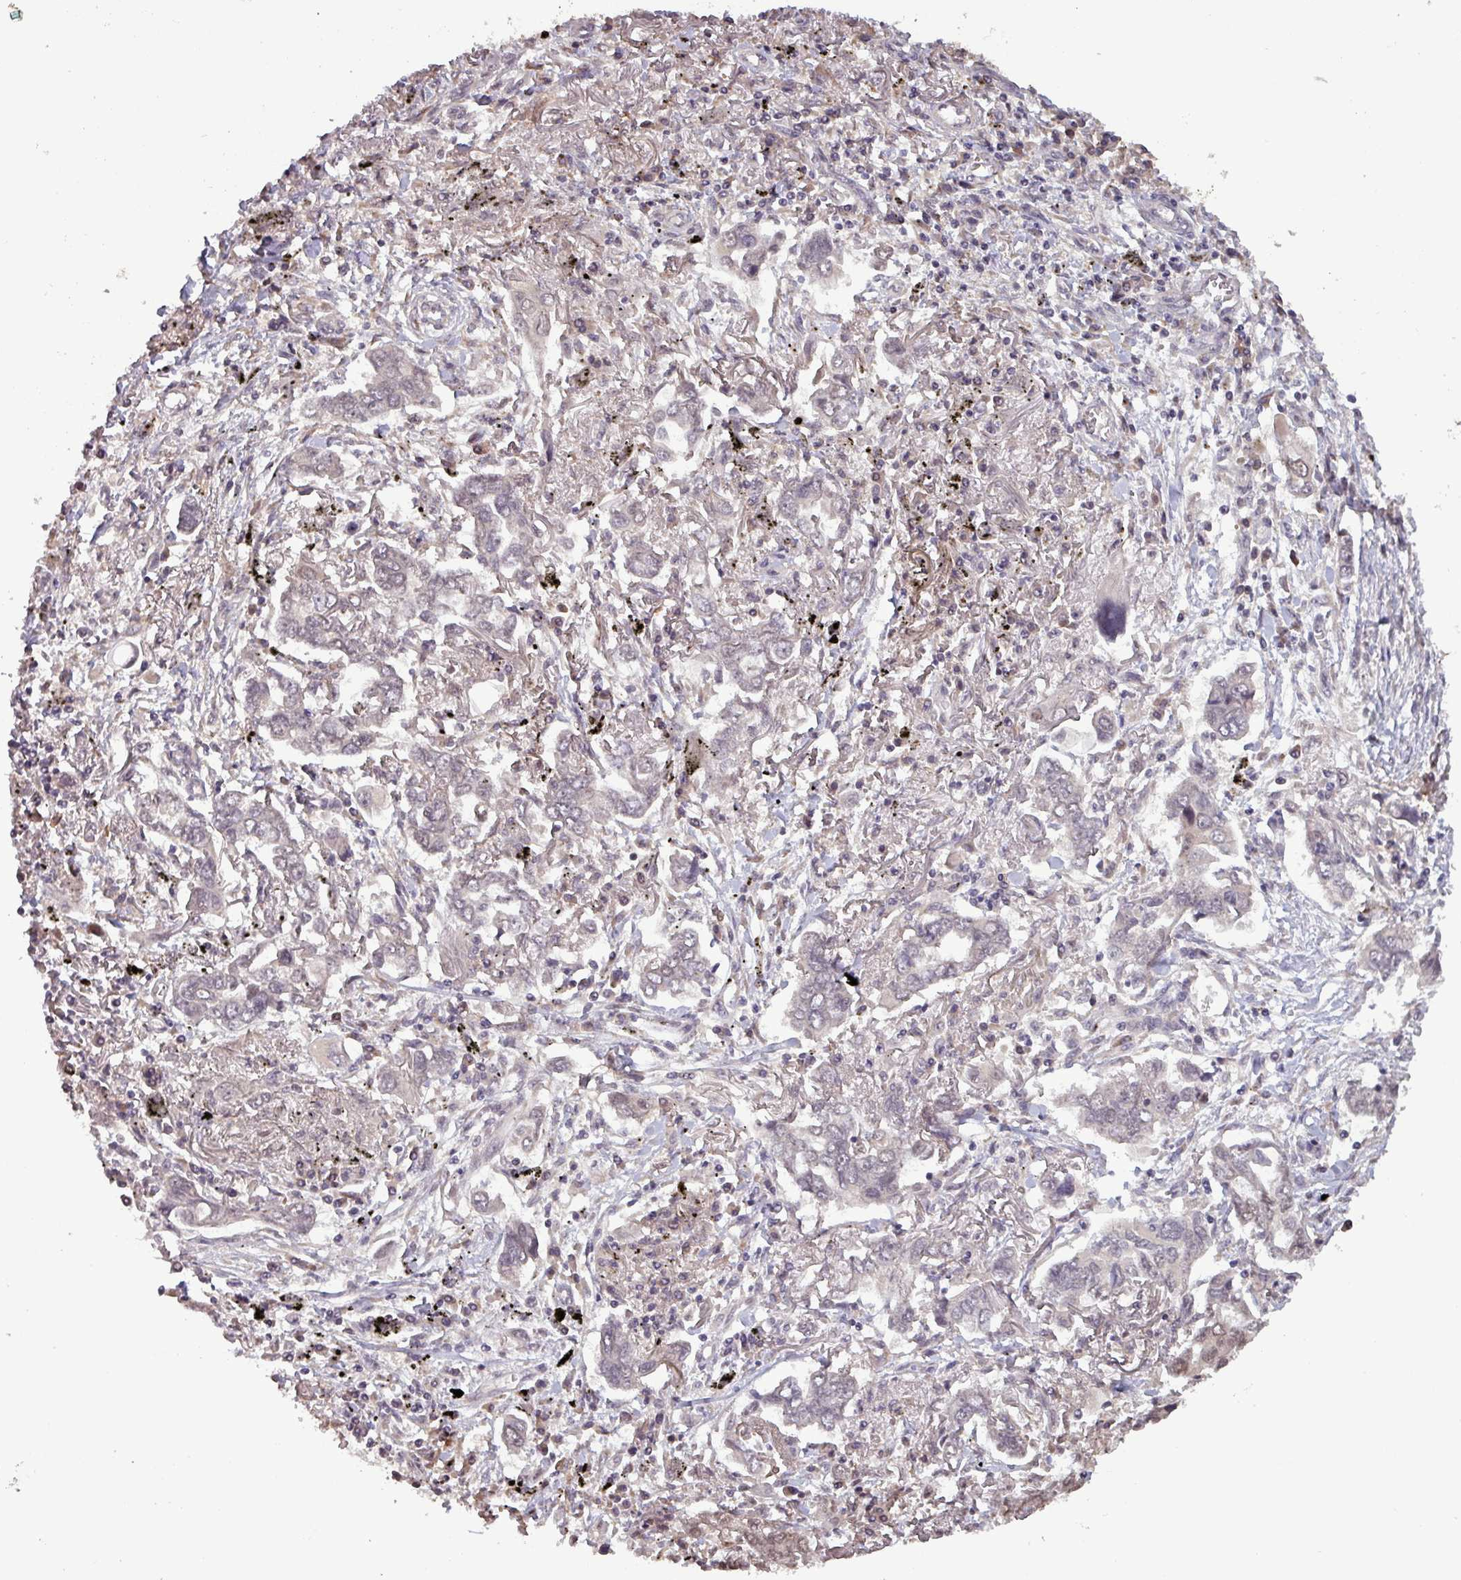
{"staining": {"intensity": "weak", "quantity": "<25%", "location": "nuclear"}, "tissue": "lung cancer", "cell_type": "Tumor cells", "image_type": "cancer", "snomed": [{"axis": "morphology", "description": "Adenocarcinoma, NOS"}, {"axis": "topography", "description": "Lung"}], "caption": "This histopathology image is of lung adenocarcinoma stained with immunohistochemistry to label a protein in brown with the nuclei are counter-stained blue. There is no staining in tumor cells.", "gene": "NOB1", "patient": {"sex": "male", "age": 76}}